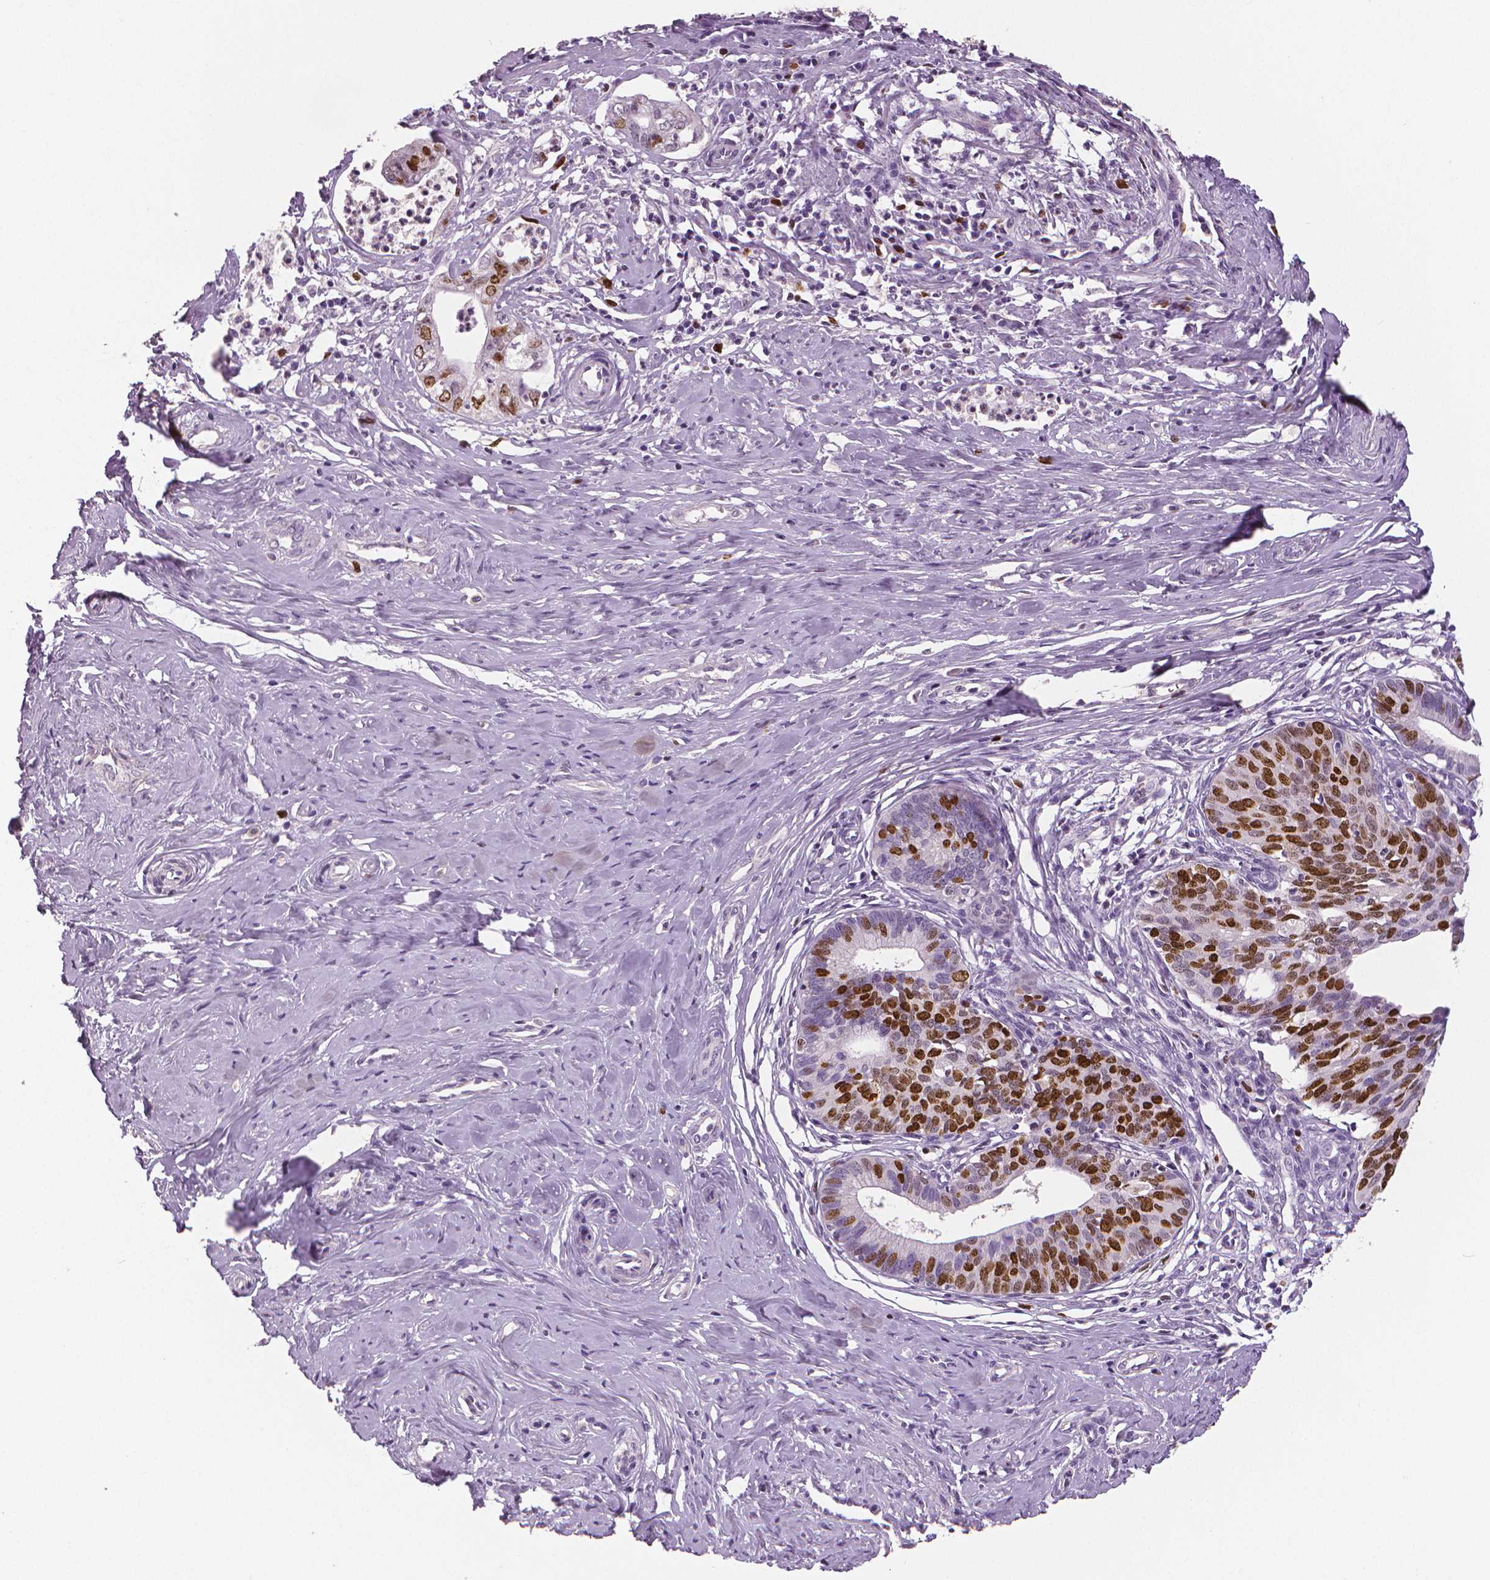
{"staining": {"intensity": "moderate", "quantity": "25%-75%", "location": "nuclear"}, "tissue": "cervical cancer", "cell_type": "Tumor cells", "image_type": "cancer", "snomed": [{"axis": "morphology", "description": "Normal tissue, NOS"}, {"axis": "morphology", "description": "Adenocarcinoma, NOS"}, {"axis": "topography", "description": "Cervix"}], "caption": "Tumor cells reveal medium levels of moderate nuclear staining in approximately 25%-75% of cells in human cervical adenocarcinoma. The staining was performed using DAB to visualize the protein expression in brown, while the nuclei were stained in blue with hematoxylin (Magnification: 20x).", "gene": "MKI67", "patient": {"sex": "female", "age": 38}}